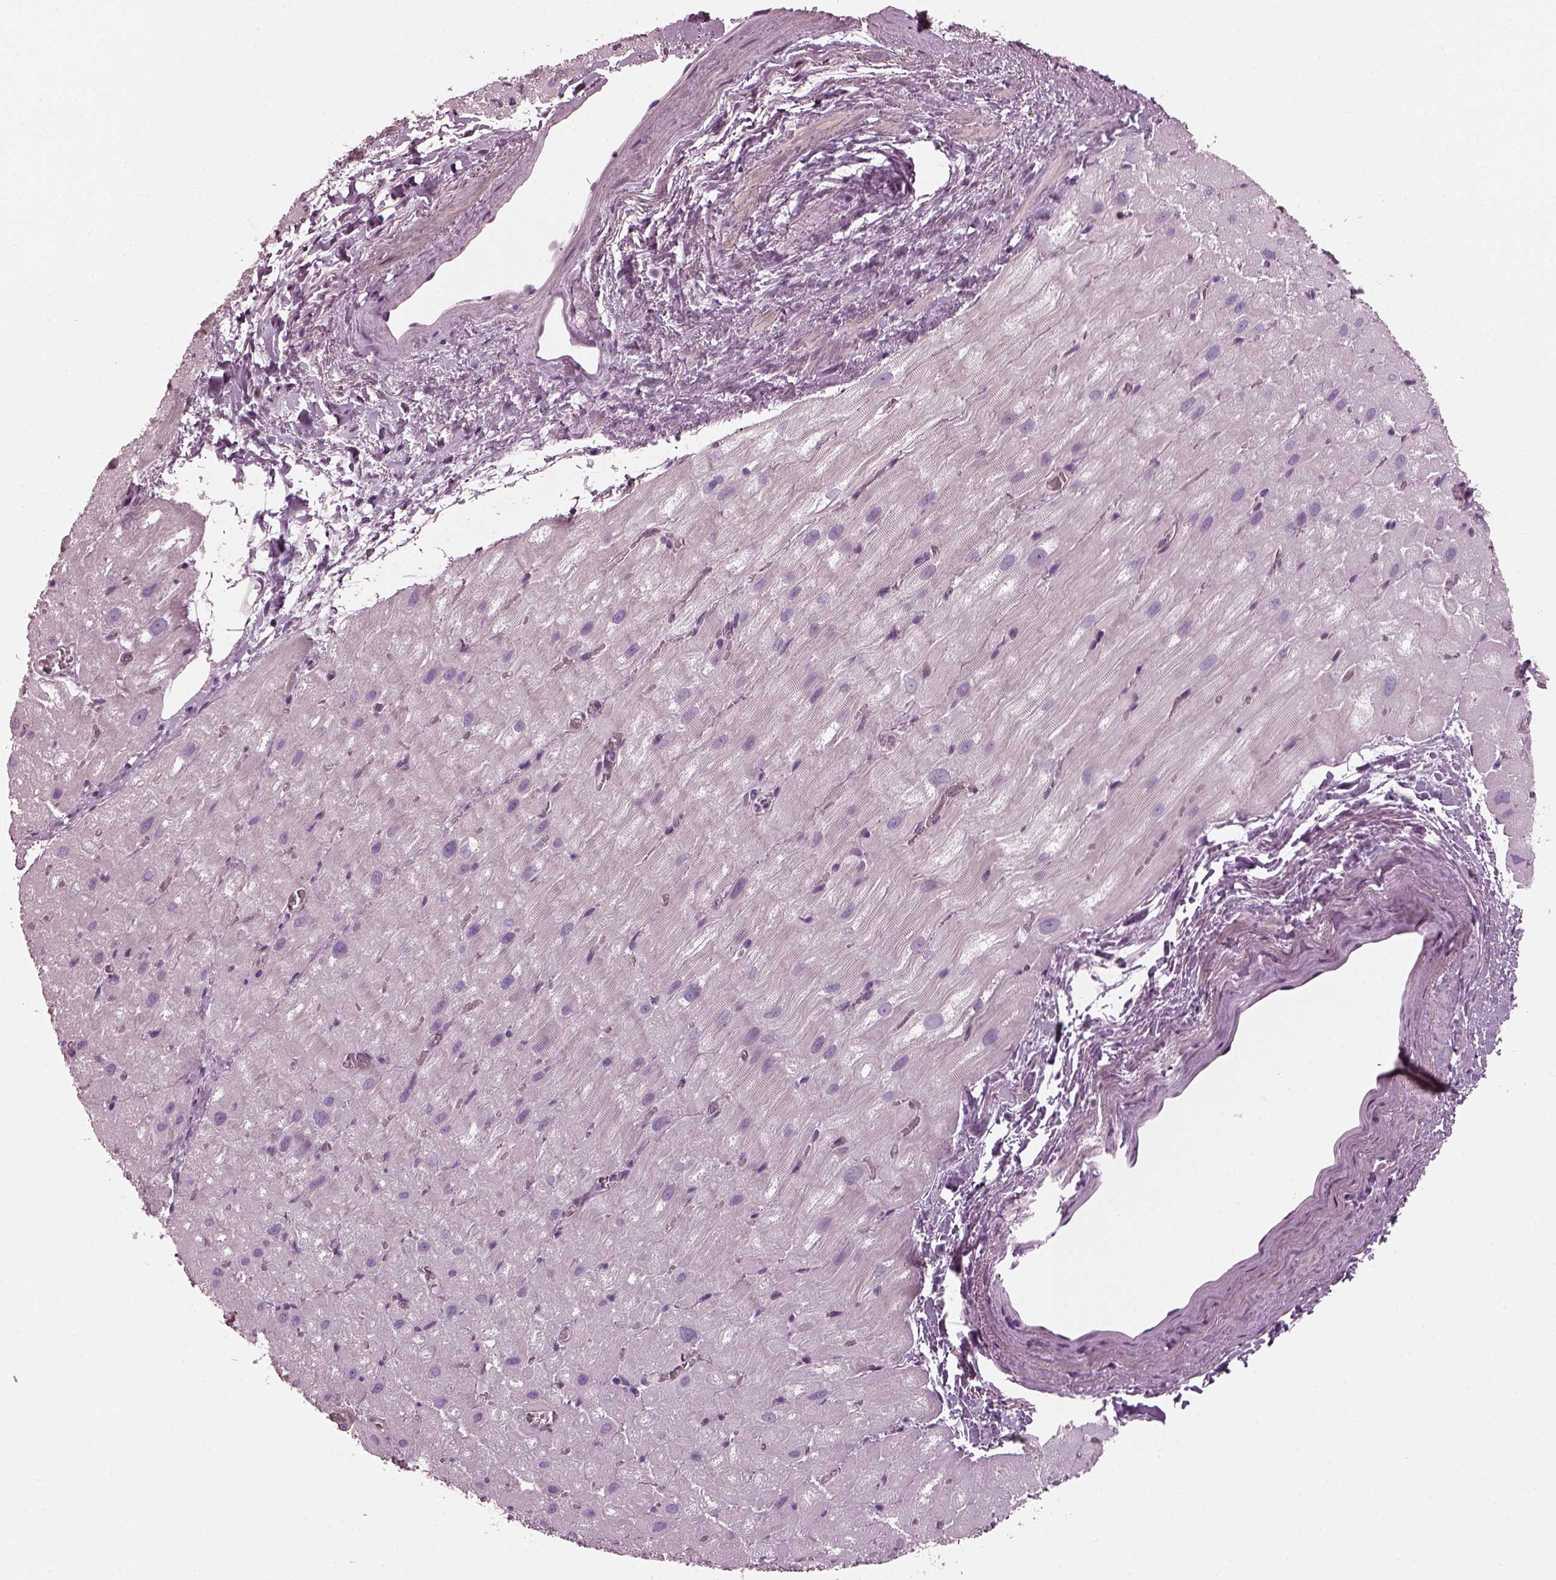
{"staining": {"intensity": "negative", "quantity": "none", "location": "none"}, "tissue": "heart muscle", "cell_type": "Cardiomyocytes", "image_type": "normal", "snomed": [{"axis": "morphology", "description": "Normal tissue, NOS"}, {"axis": "topography", "description": "Heart"}], "caption": "Immunohistochemical staining of benign human heart muscle demonstrates no significant expression in cardiomyocytes.", "gene": "BFSP1", "patient": {"sex": "male", "age": 61}}